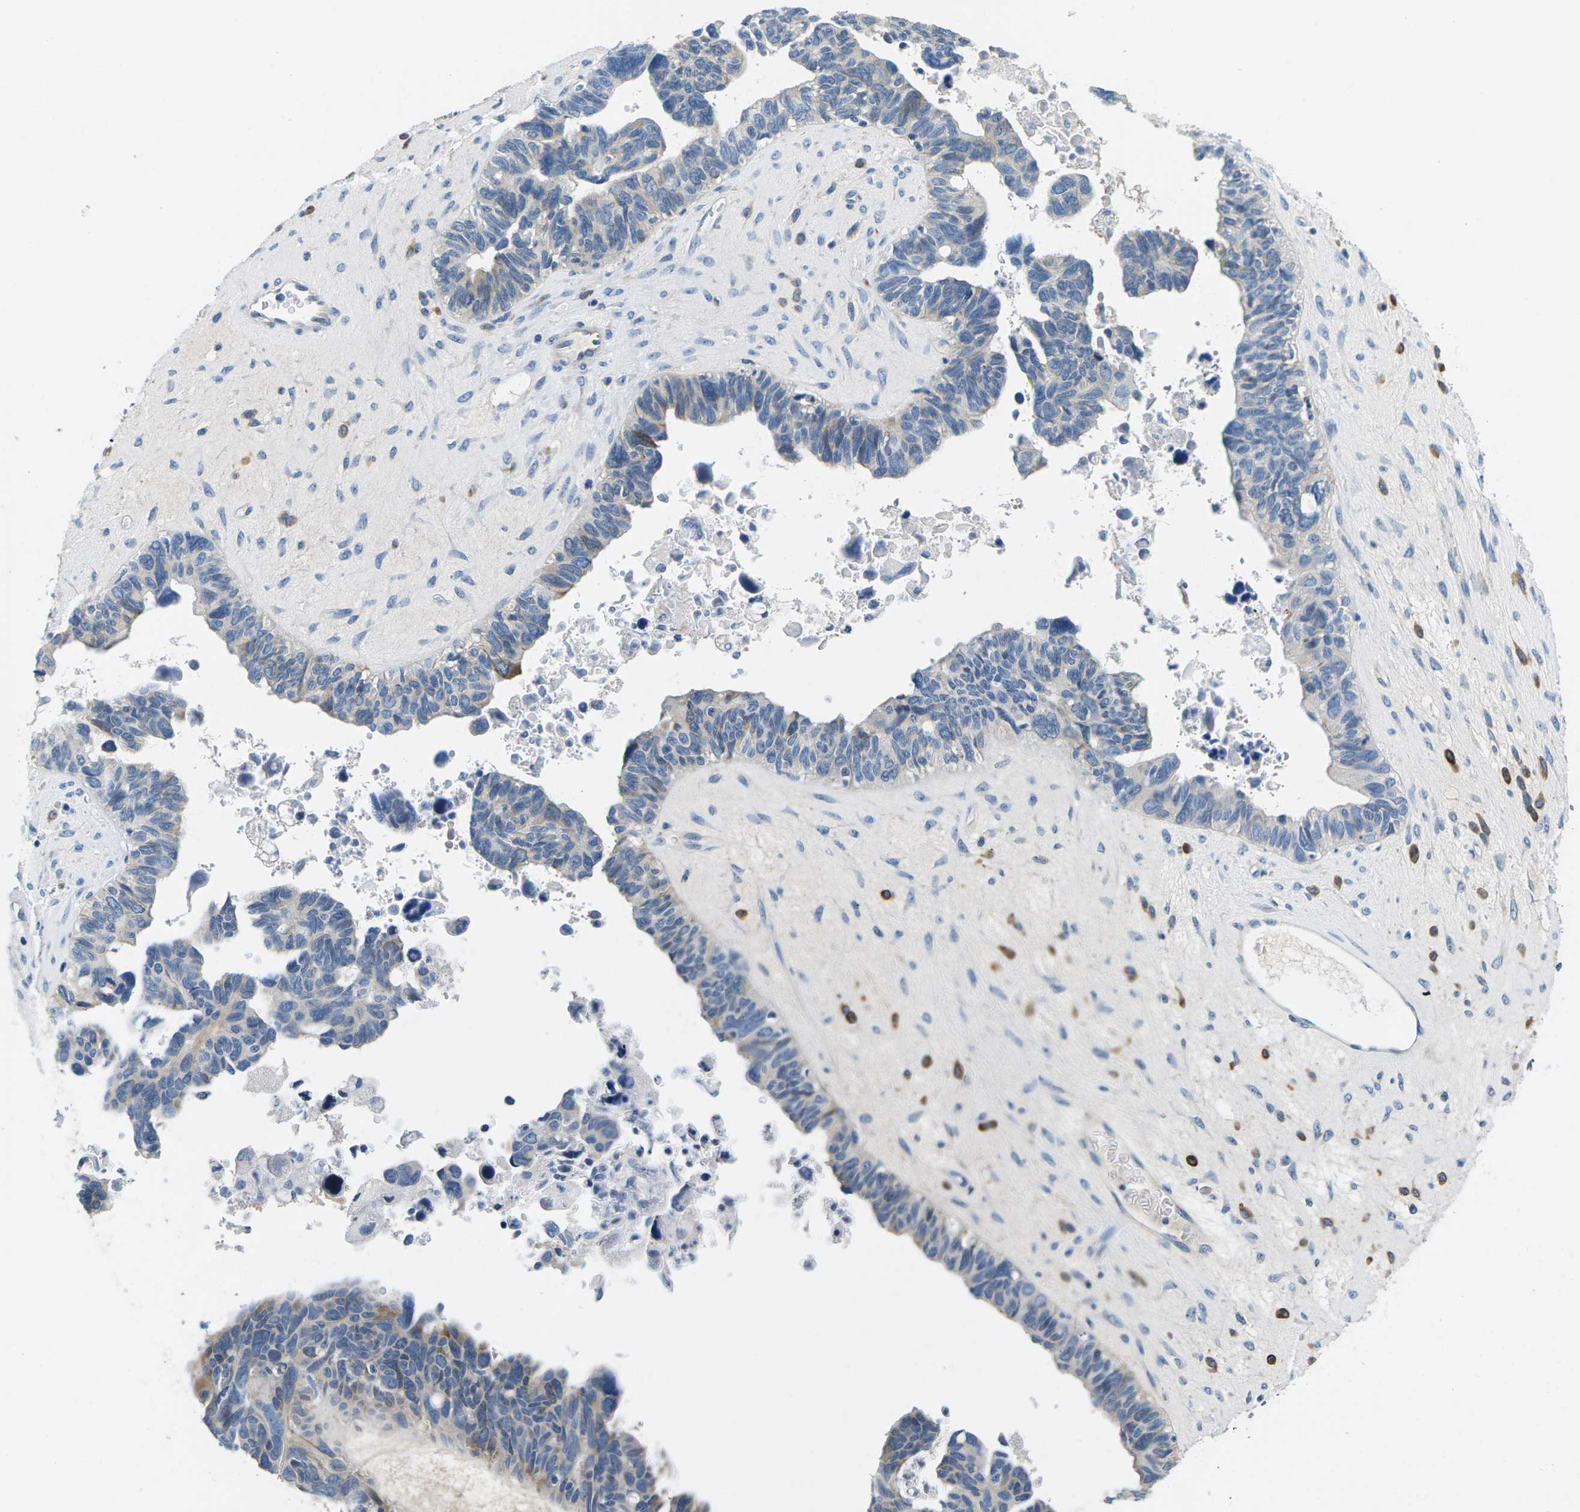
{"staining": {"intensity": "negative", "quantity": "none", "location": "none"}, "tissue": "ovarian cancer", "cell_type": "Tumor cells", "image_type": "cancer", "snomed": [{"axis": "morphology", "description": "Cystadenocarcinoma, serous, NOS"}, {"axis": "topography", "description": "Ovary"}], "caption": "Ovarian cancer was stained to show a protein in brown. There is no significant expression in tumor cells.", "gene": "TSPAN2", "patient": {"sex": "female", "age": 79}}